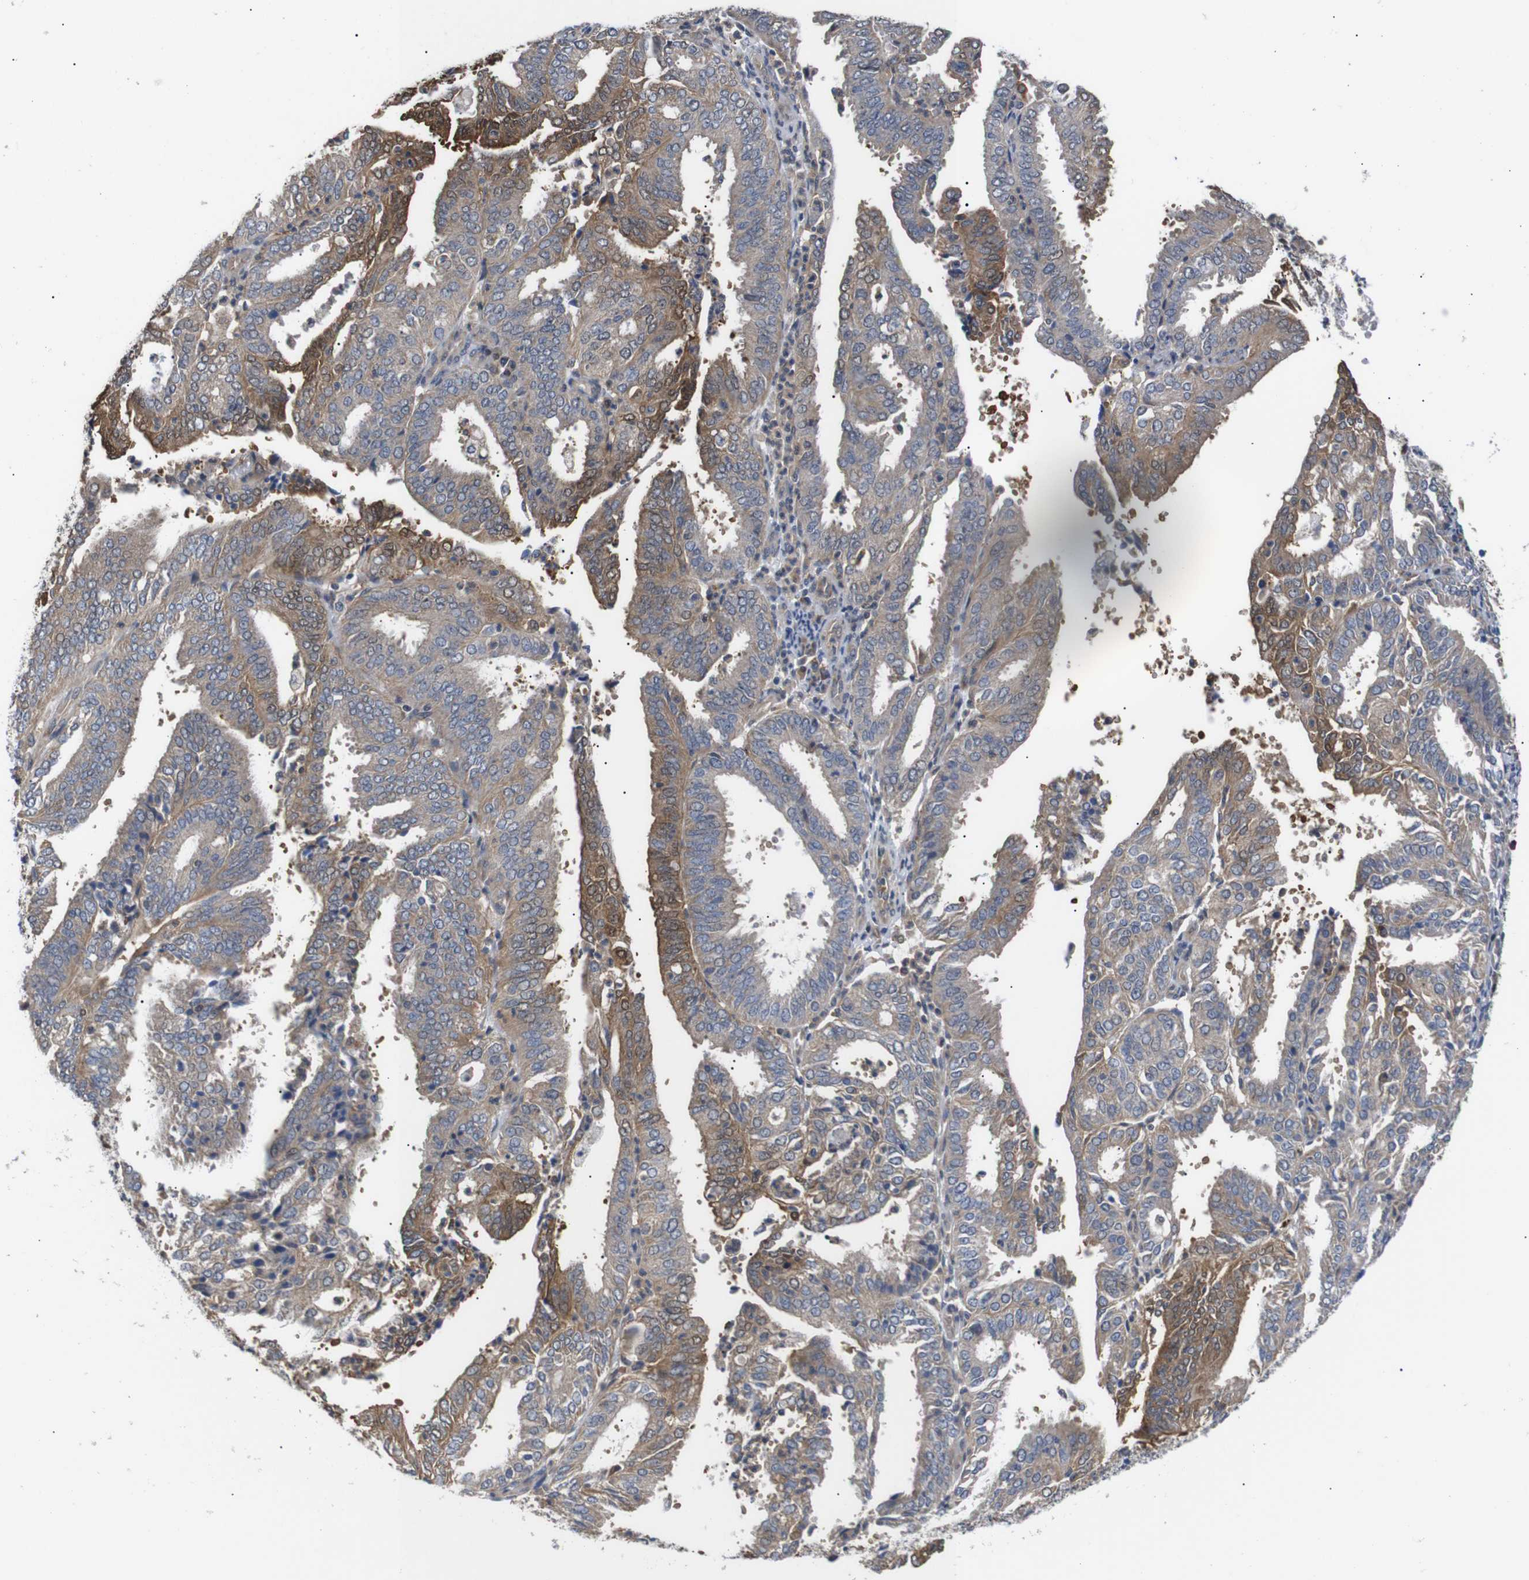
{"staining": {"intensity": "moderate", "quantity": ">75%", "location": "cytoplasmic/membranous"}, "tissue": "endometrial cancer", "cell_type": "Tumor cells", "image_type": "cancer", "snomed": [{"axis": "morphology", "description": "Adenocarcinoma, NOS"}, {"axis": "topography", "description": "Uterus"}], "caption": "DAB (3,3'-diaminobenzidine) immunohistochemical staining of human endometrial adenocarcinoma reveals moderate cytoplasmic/membranous protein staining in about >75% of tumor cells. The staining was performed using DAB (3,3'-diaminobenzidine), with brown indicating positive protein expression. Nuclei are stained blue with hematoxylin.", "gene": "DDR1", "patient": {"sex": "female", "age": 60}}